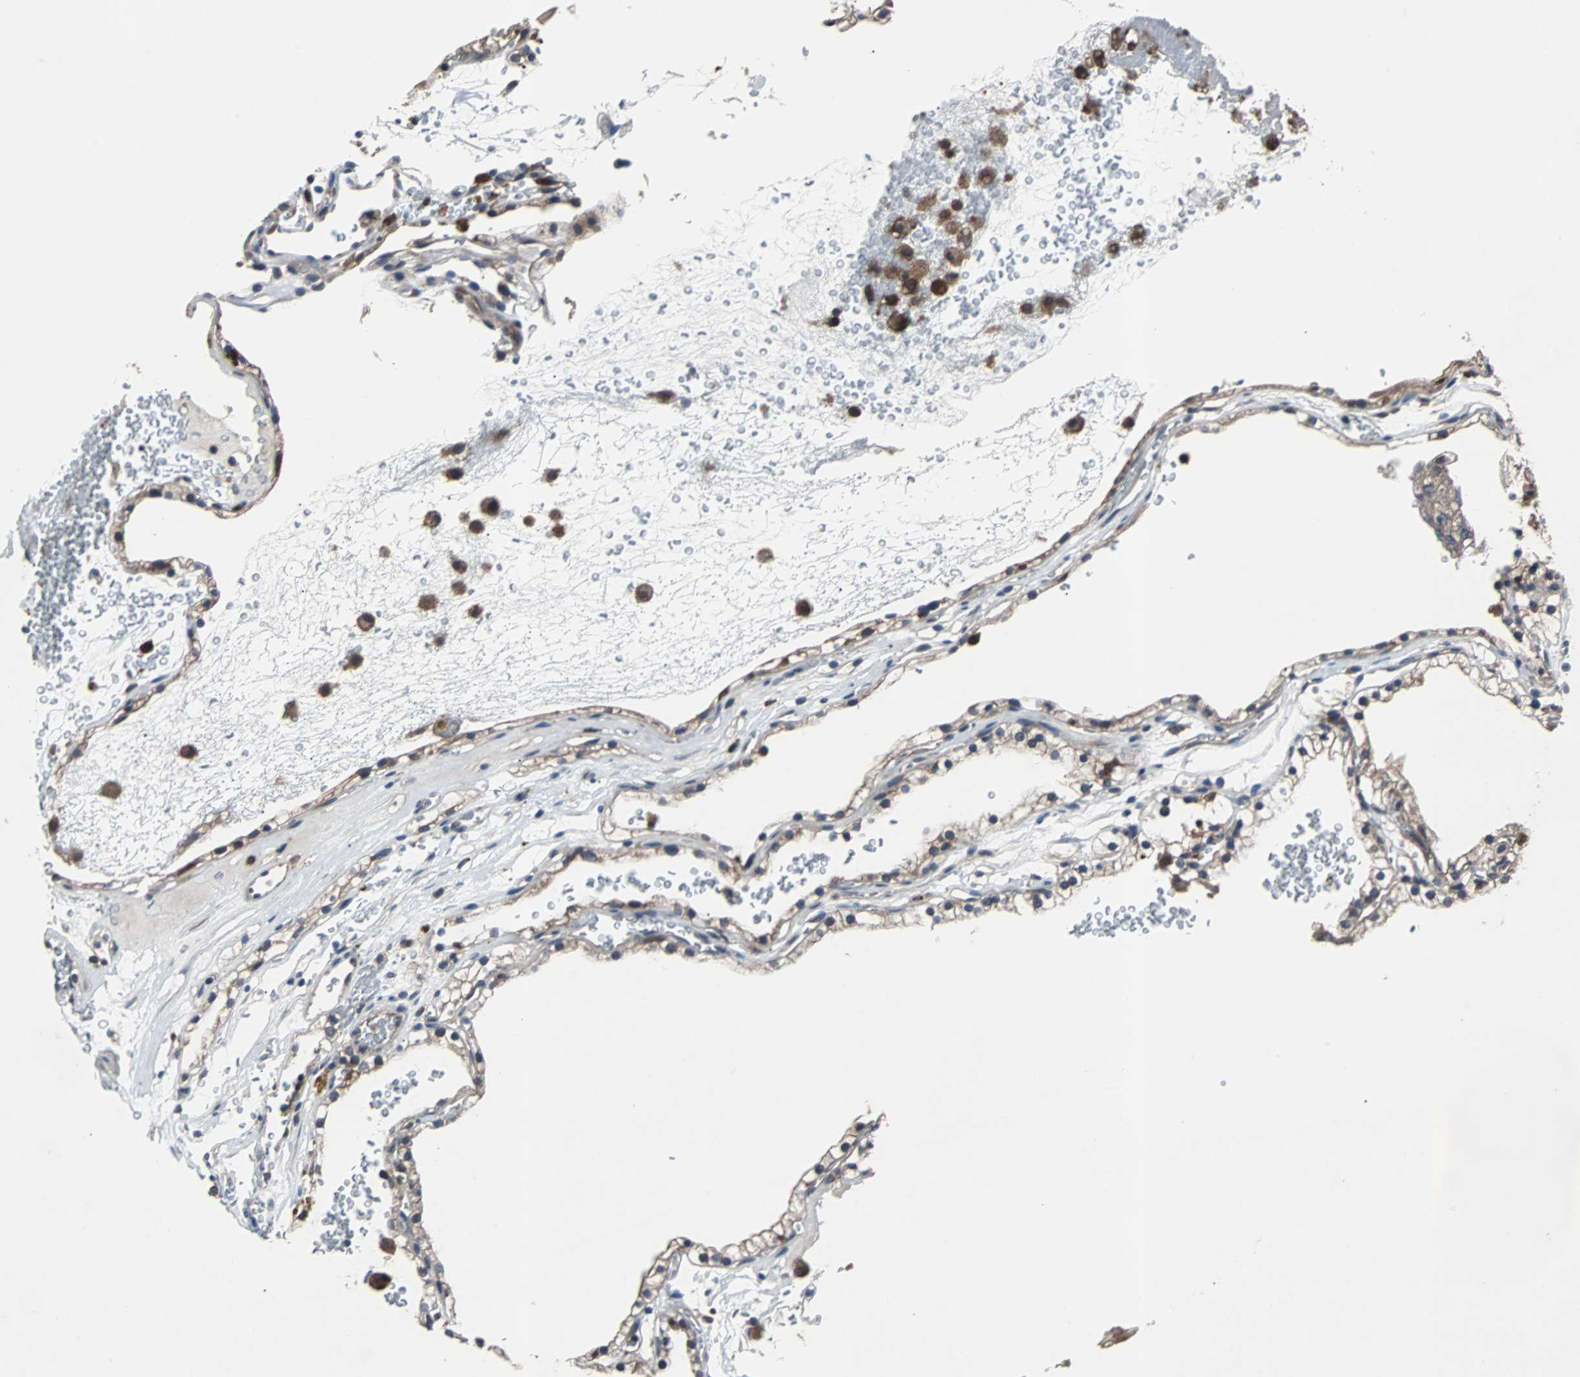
{"staining": {"intensity": "weak", "quantity": "<25%", "location": "cytoplasmic/membranous"}, "tissue": "renal cancer", "cell_type": "Tumor cells", "image_type": "cancer", "snomed": [{"axis": "morphology", "description": "Adenocarcinoma, NOS"}, {"axis": "topography", "description": "Kidney"}], "caption": "Micrograph shows no significant protein expression in tumor cells of renal cancer.", "gene": "PAK1", "patient": {"sex": "female", "age": 41}}